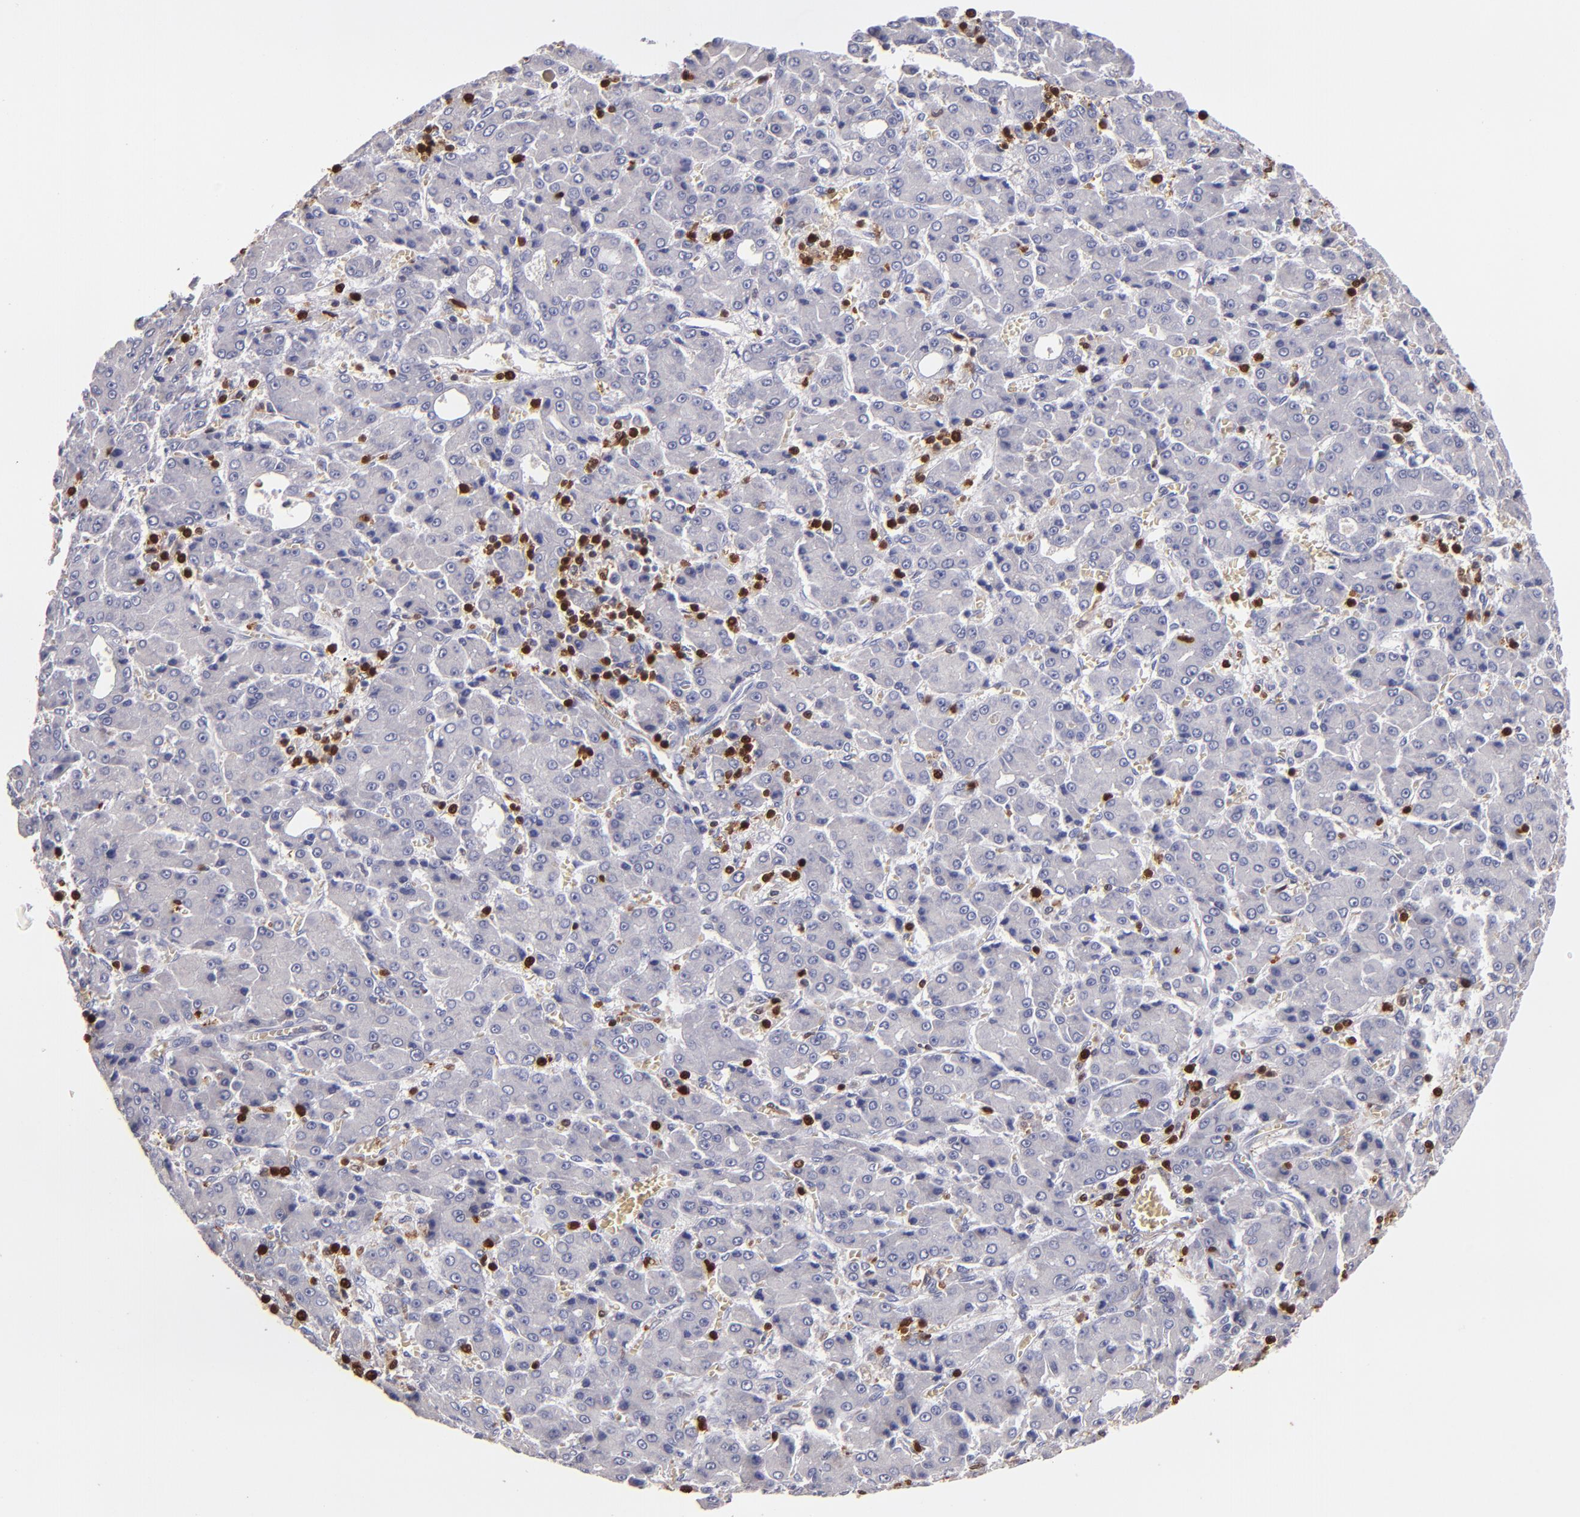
{"staining": {"intensity": "negative", "quantity": "none", "location": "none"}, "tissue": "liver cancer", "cell_type": "Tumor cells", "image_type": "cancer", "snomed": [{"axis": "morphology", "description": "Carcinoma, Hepatocellular, NOS"}, {"axis": "topography", "description": "Liver"}], "caption": "High power microscopy histopathology image of an immunohistochemistry (IHC) micrograph of liver cancer, revealing no significant expression in tumor cells.", "gene": "S100A4", "patient": {"sex": "male", "age": 69}}